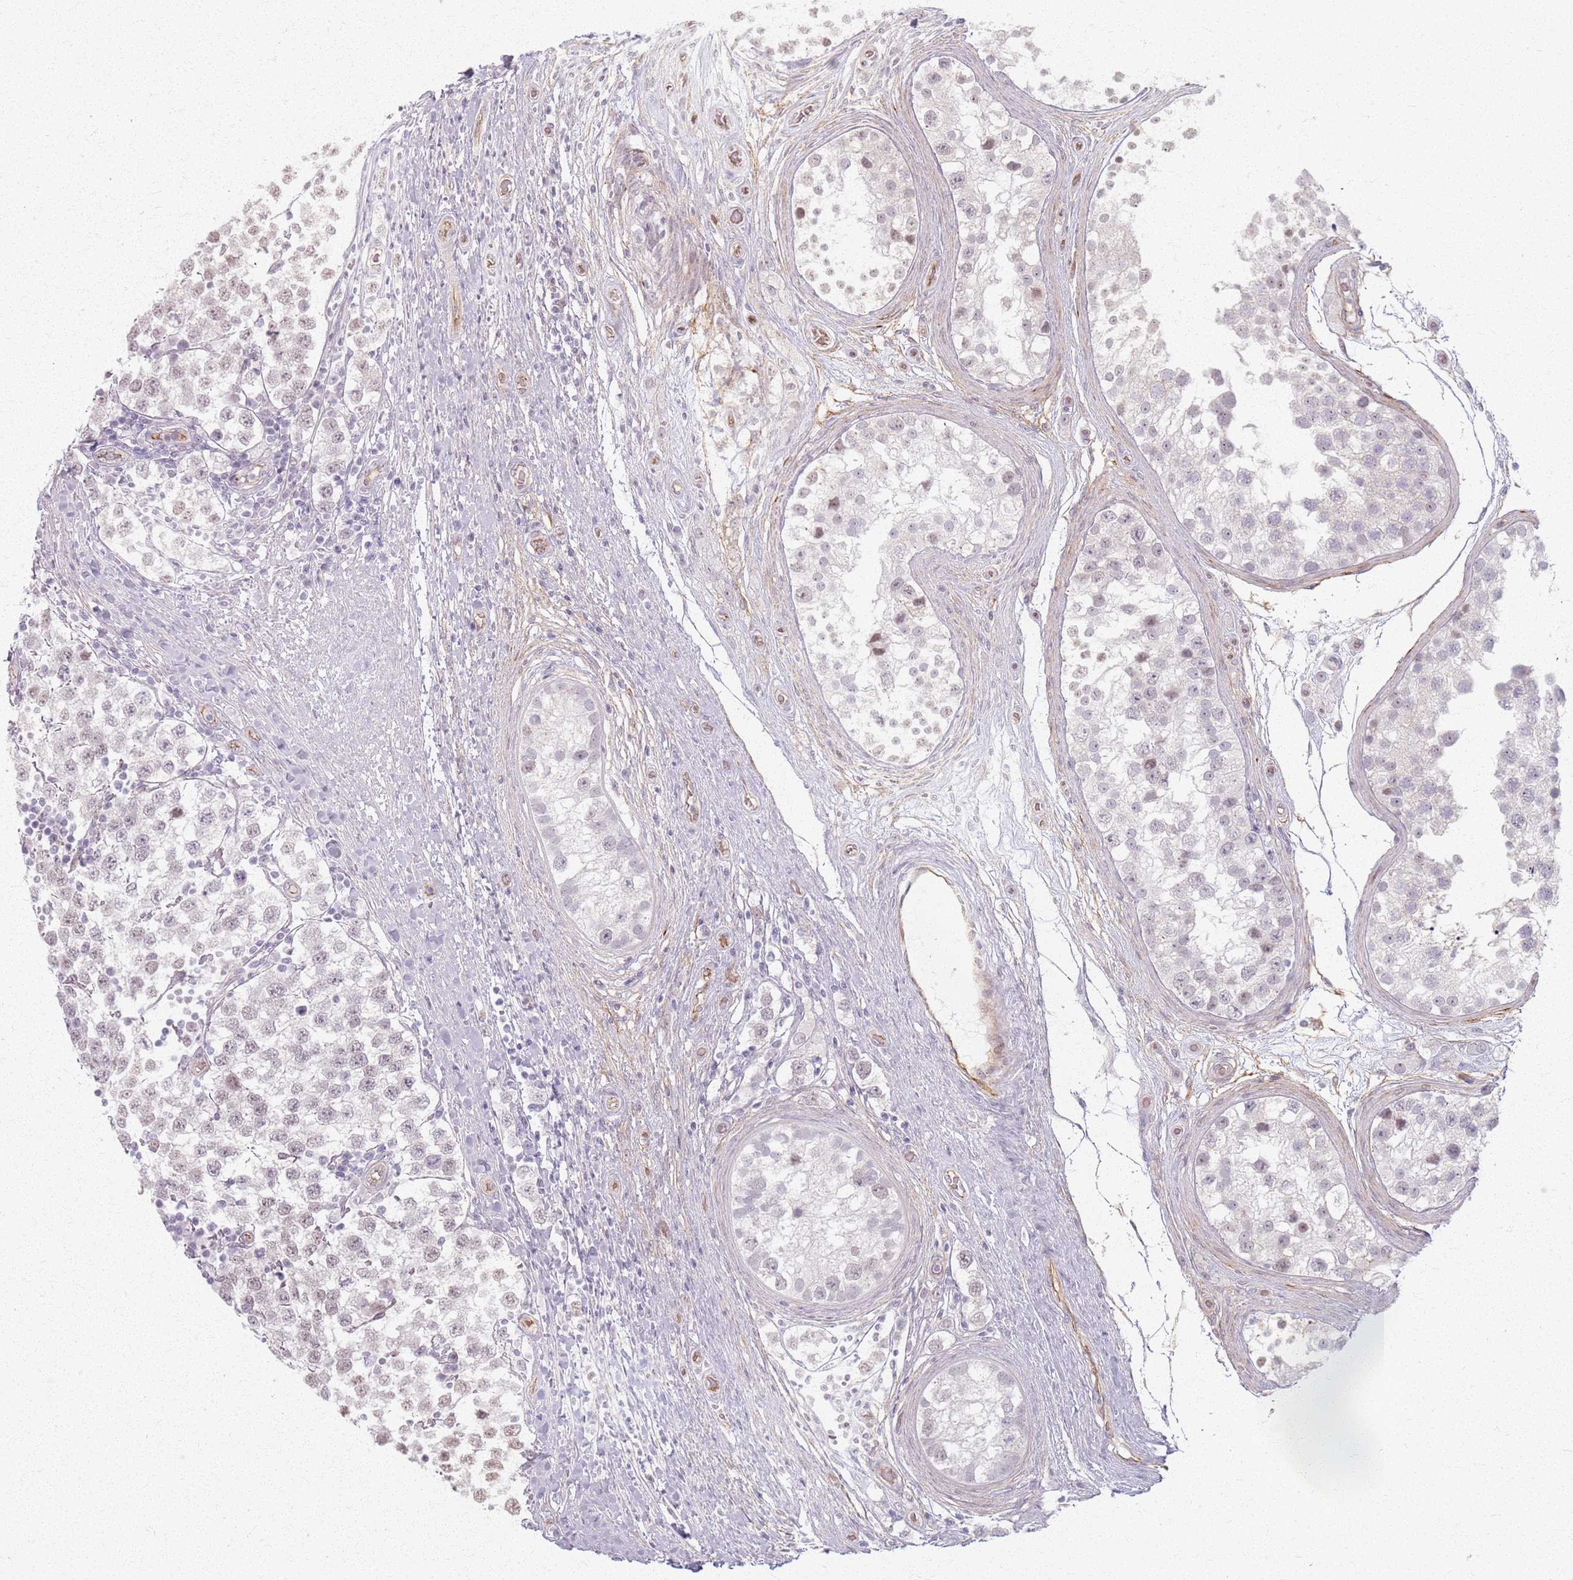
{"staining": {"intensity": "weak", "quantity": "25%-75%", "location": "nuclear"}, "tissue": "testis cancer", "cell_type": "Tumor cells", "image_type": "cancer", "snomed": [{"axis": "morphology", "description": "Seminoma, NOS"}, {"axis": "topography", "description": "Testis"}], "caption": "About 25%-75% of tumor cells in seminoma (testis) display weak nuclear protein staining as visualized by brown immunohistochemical staining.", "gene": "KCNA5", "patient": {"sex": "male", "age": 34}}